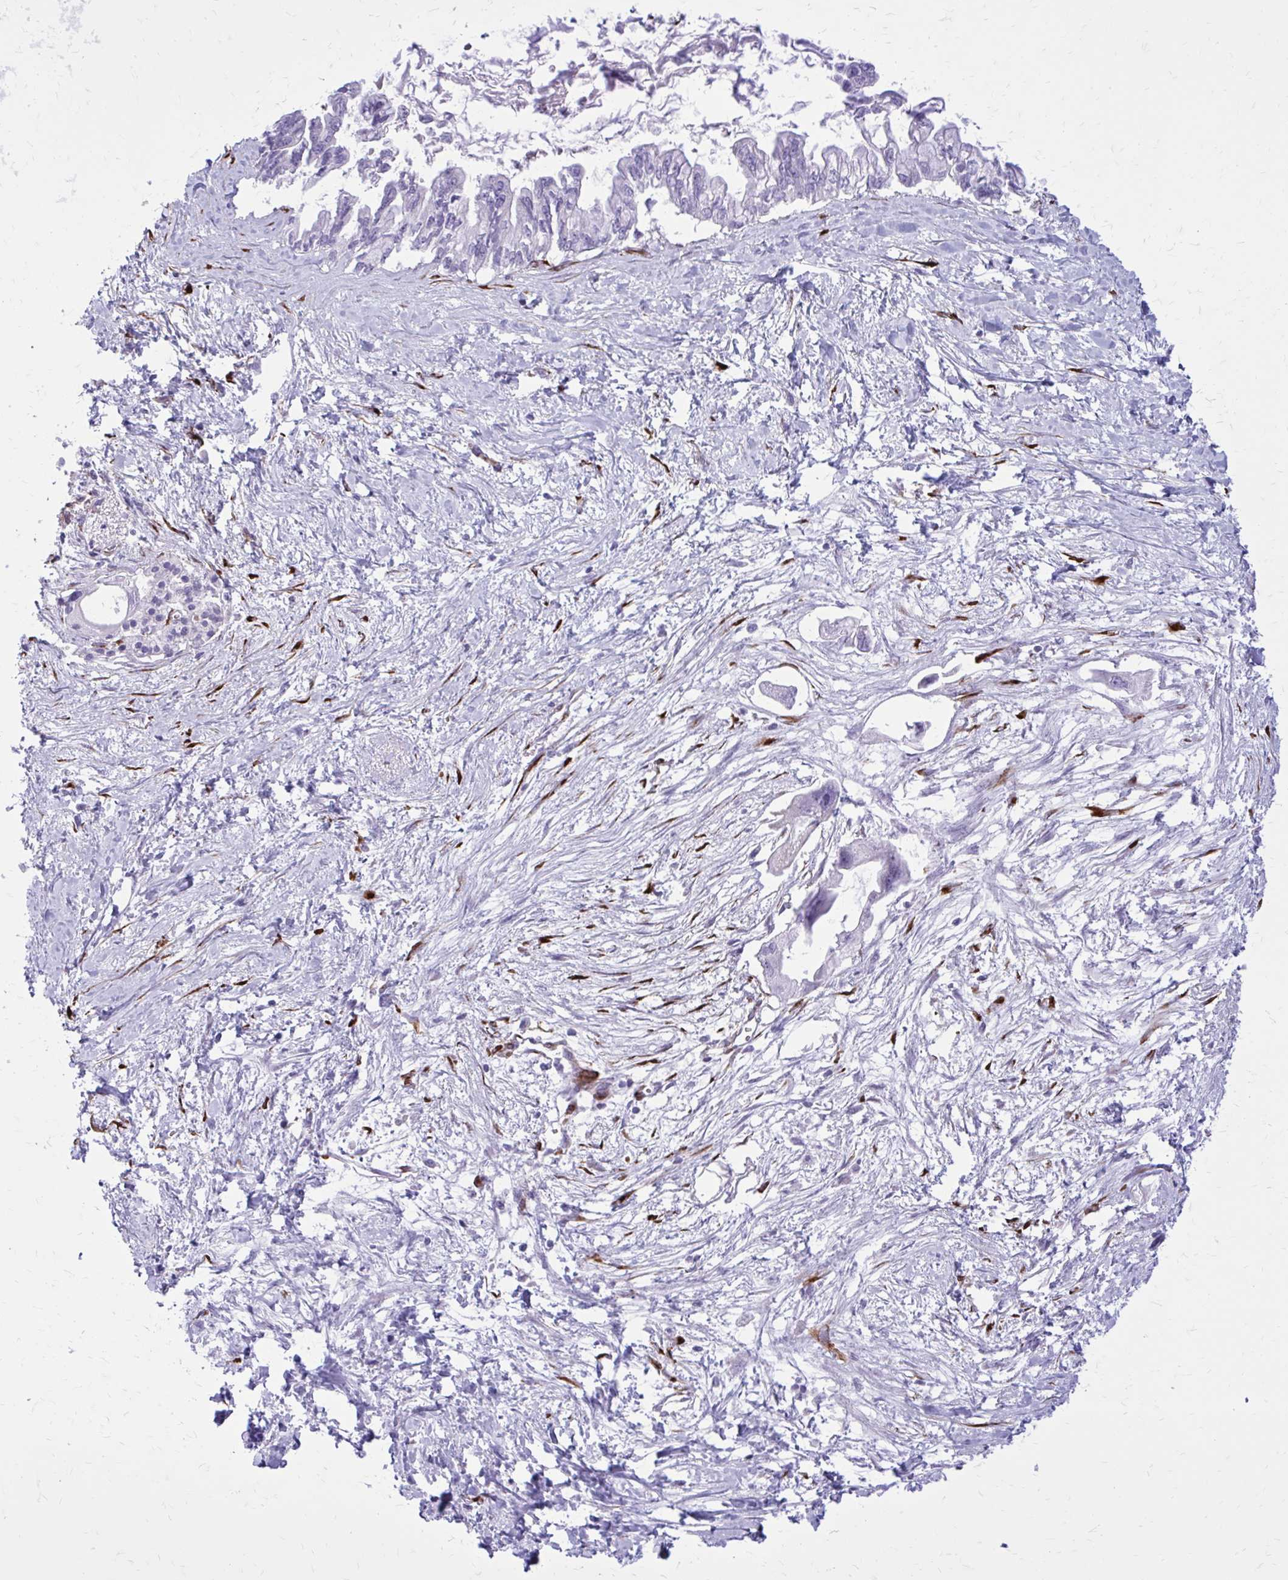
{"staining": {"intensity": "negative", "quantity": "none", "location": "none"}, "tissue": "pancreatic cancer", "cell_type": "Tumor cells", "image_type": "cancer", "snomed": [{"axis": "morphology", "description": "Adenocarcinoma, NOS"}, {"axis": "topography", "description": "Pancreas"}], "caption": "Pancreatic cancer (adenocarcinoma) was stained to show a protein in brown. There is no significant expression in tumor cells. The staining is performed using DAB (3,3'-diaminobenzidine) brown chromogen with nuclei counter-stained in using hematoxylin.", "gene": "BEND5", "patient": {"sex": "male", "age": 61}}